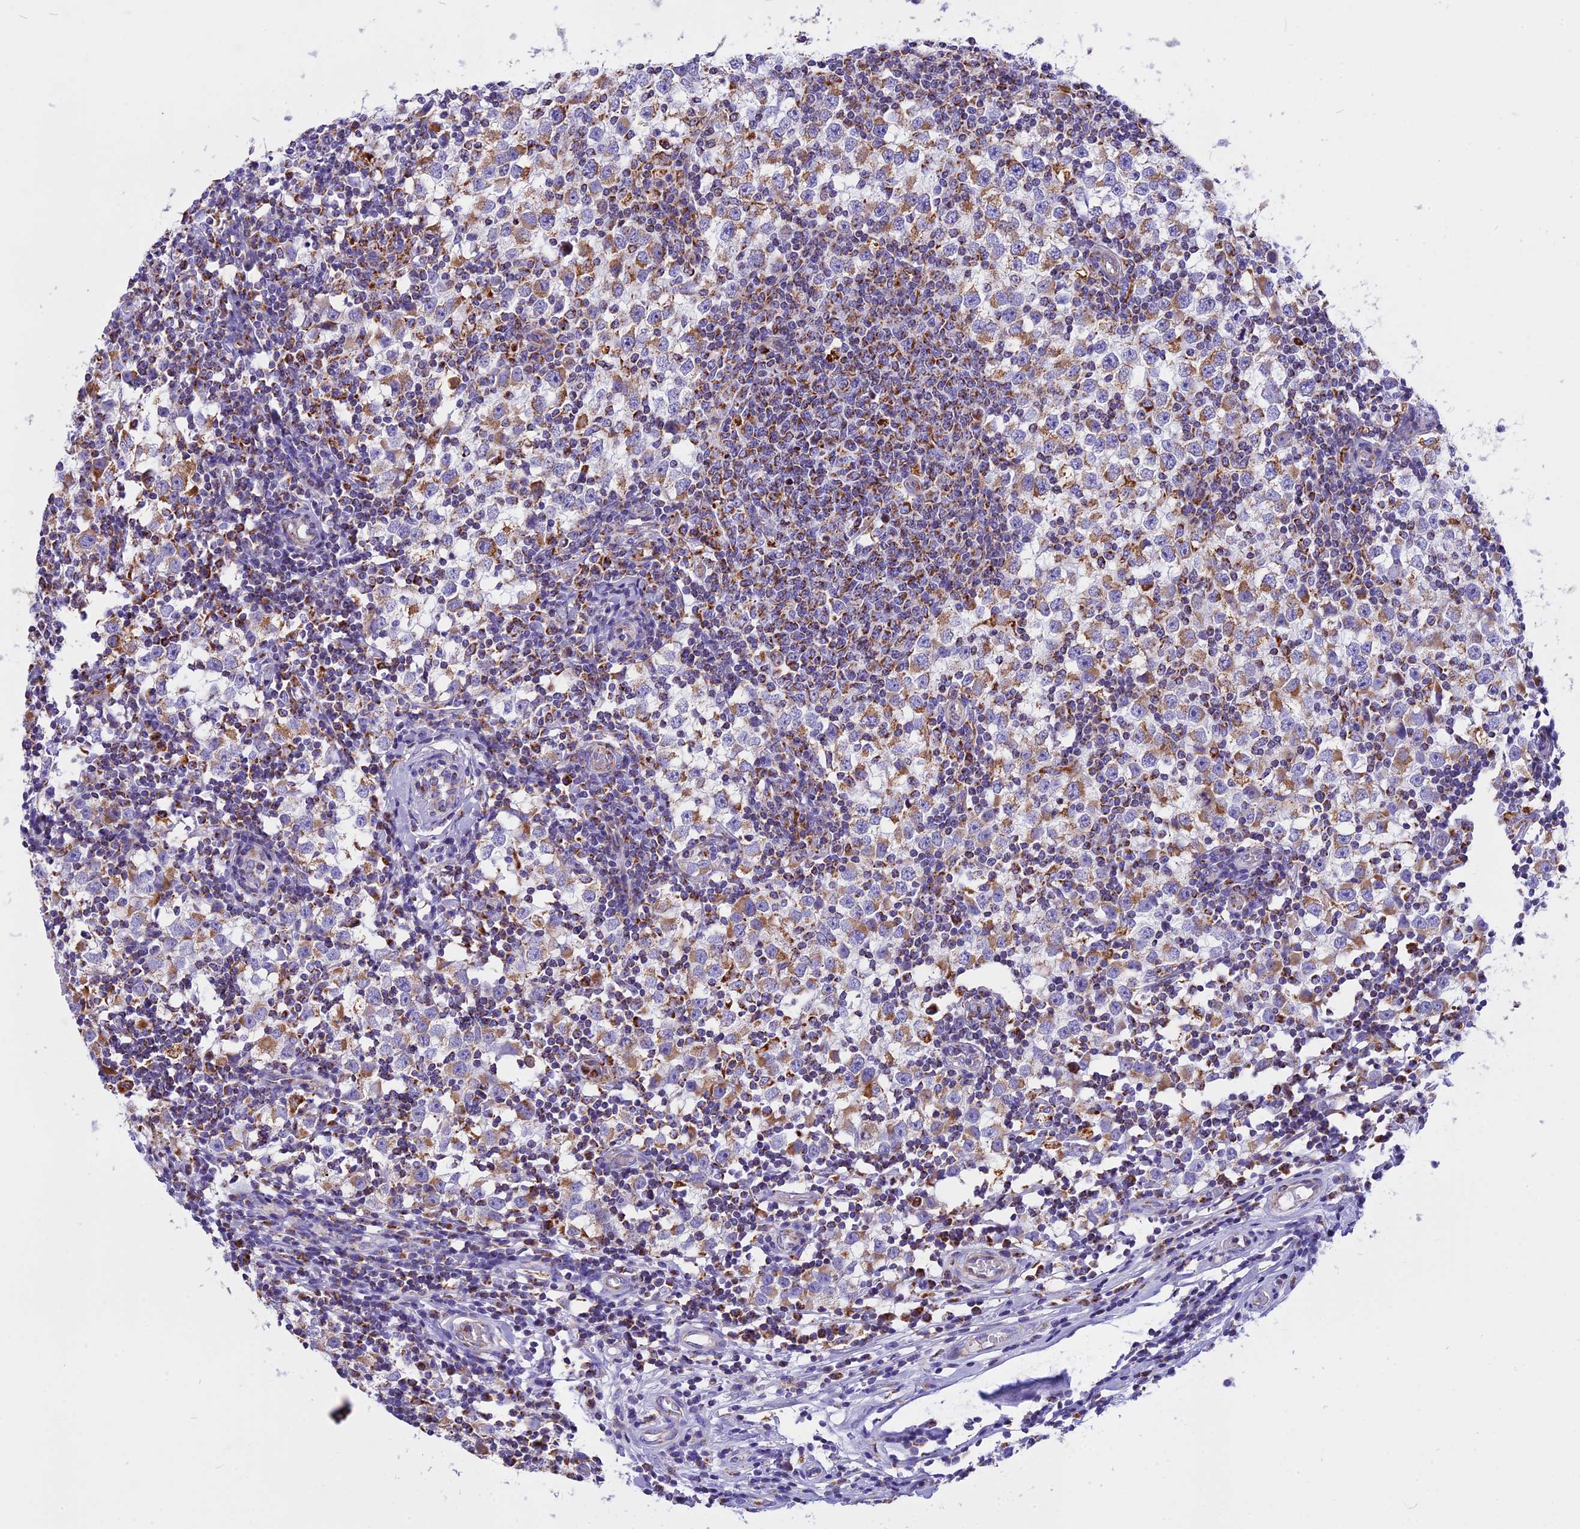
{"staining": {"intensity": "moderate", "quantity": ">75%", "location": "cytoplasmic/membranous"}, "tissue": "testis cancer", "cell_type": "Tumor cells", "image_type": "cancer", "snomed": [{"axis": "morphology", "description": "Seminoma, NOS"}, {"axis": "topography", "description": "Testis"}], "caption": "A brown stain shows moderate cytoplasmic/membranous positivity of a protein in human testis cancer tumor cells. Nuclei are stained in blue.", "gene": "VDAC2", "patient": {"sex": "male", "age": 65}}